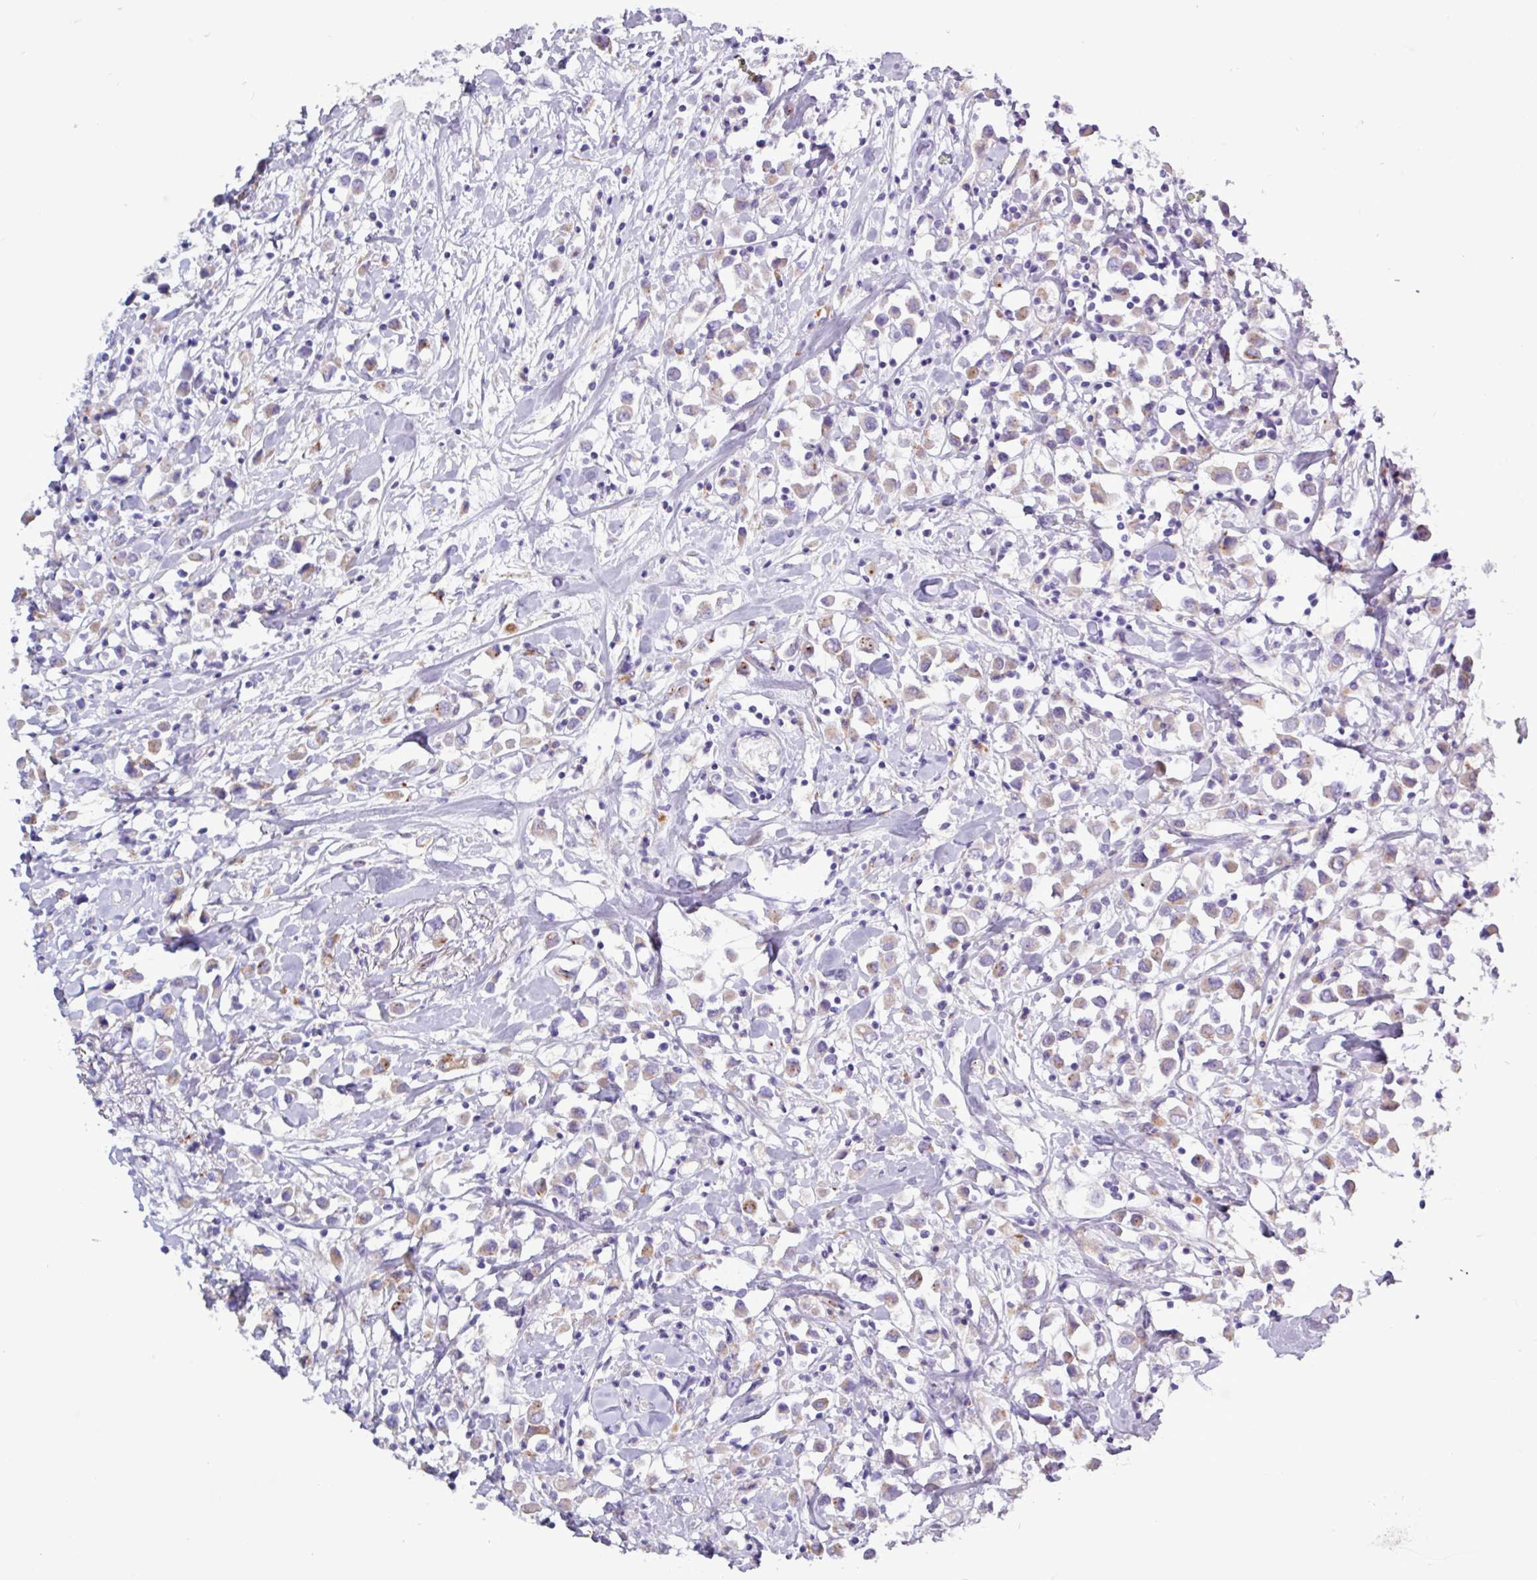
{"staining": {"intensity": "weak", "quantity": "25%-75%", "location": "cytoplasmic/membranous"}, "tissue": "breast cancer", "cell_type": "Tumor cells", "image_type": "cancer", "snomed": [{"axis": "morphology", "description": "Duct carcinoma"}, {"axis": "topography", "description": "Breast"}], "caption": "This image exhibits IHC staining of human breast cancer (infiltrating ductal carcinoma), with low weak cytoplasmic/membranous expression in about 25%-75% of tumor cells.", "gene": "AMIGO2", "patient": {"sex": "female", "age": 61}}